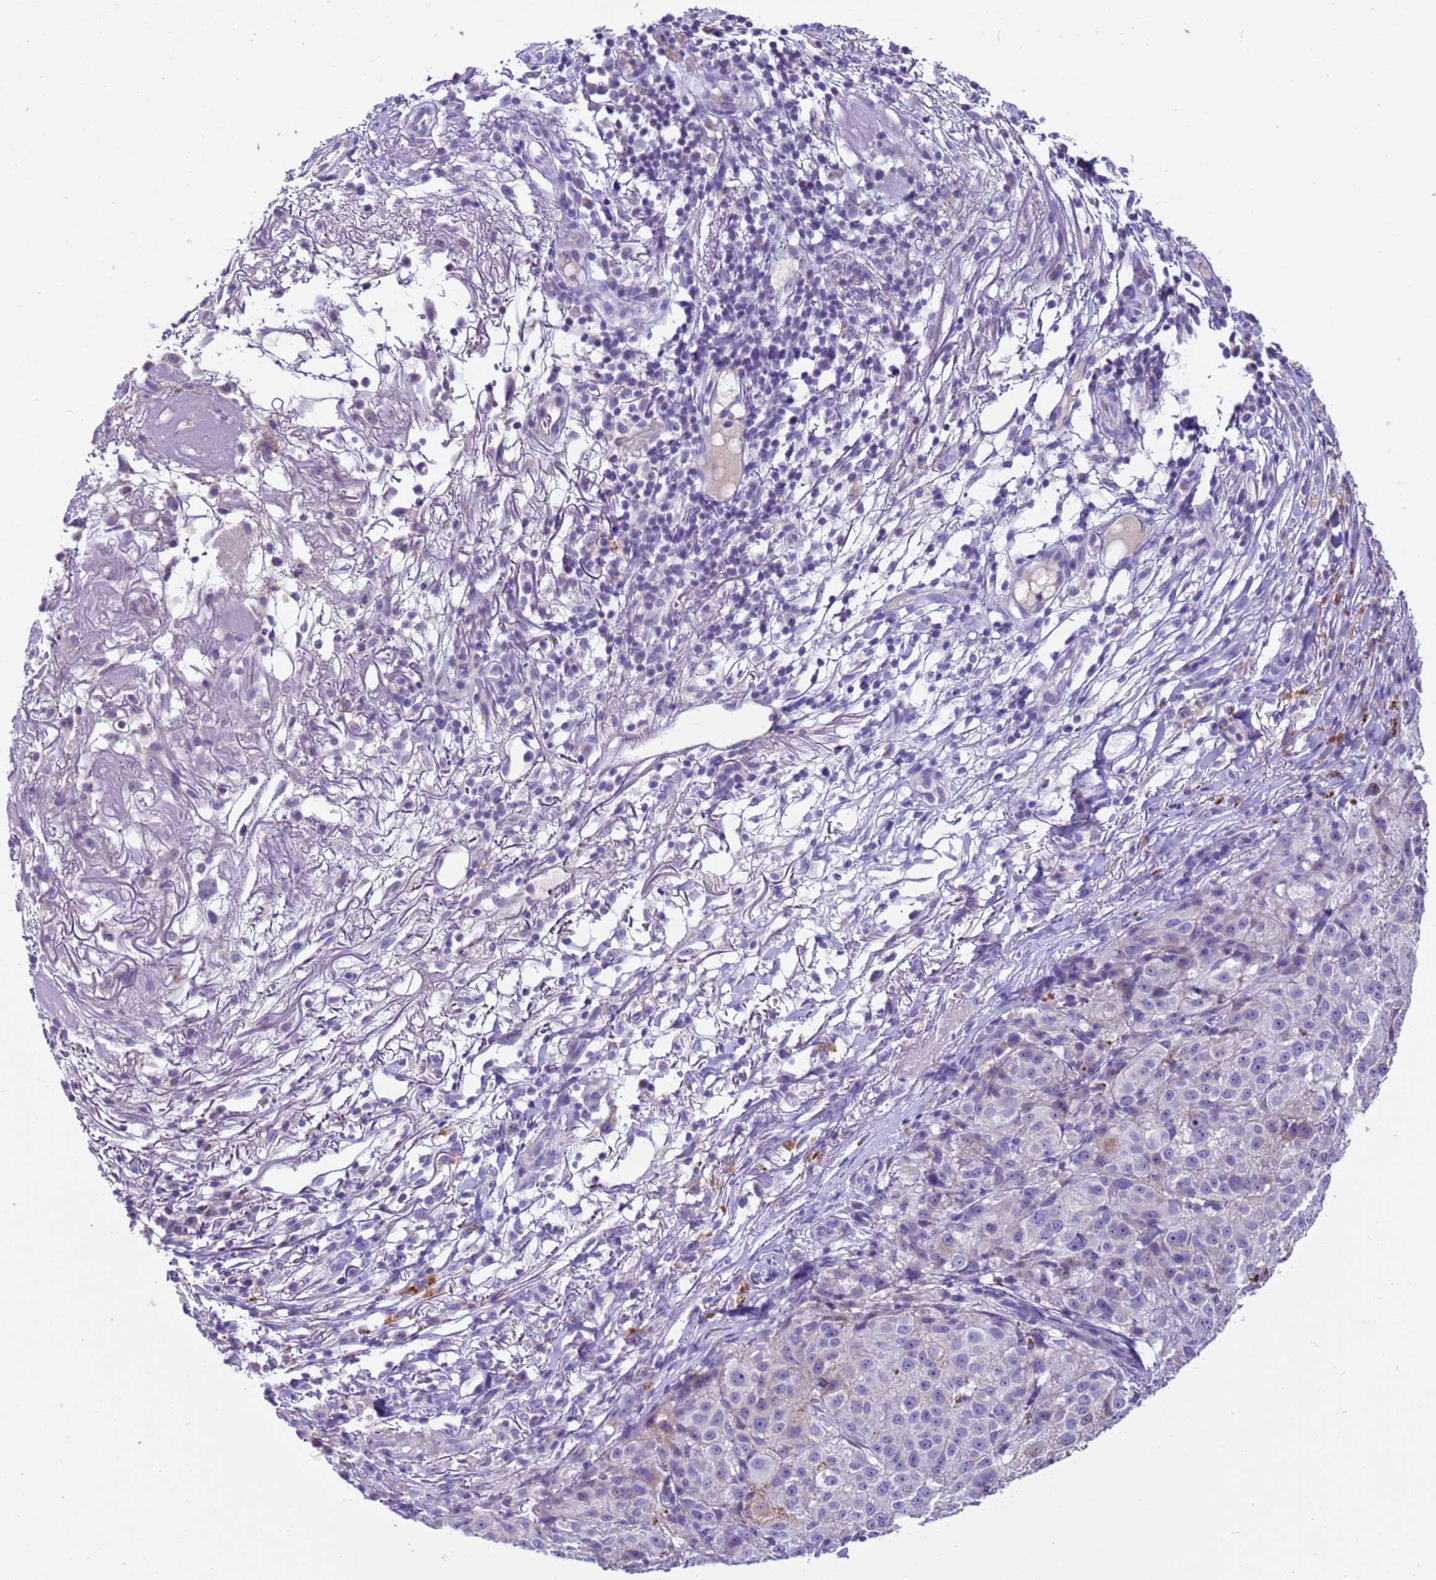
{"staining": {"intensity": "negative", "quantity": "none", "location": "none"}, "tissue": "melanoma", "cell_type": "Tumor cells", "image_type": "cancer", "snomed": [{"axis": "morphology", "description": "Necrosis, NOS"}, {"axis": "morphology", "description": "Malignant melanoma, NOS"}, {"axis": "topography", "description": "Skin"}], "caption": "Immunohistochemistry (IHC) histopathology image of neoplastic tissue: melanoma stained with DAB (3,3'-diaminobenzidine) displays no significant protein positivity in tumor cells. (Immunohistochemistry, brightfield microscopy, high magnification).", "gene": "PIEZO2", "patient": {"sex": "female", "age": 87}}